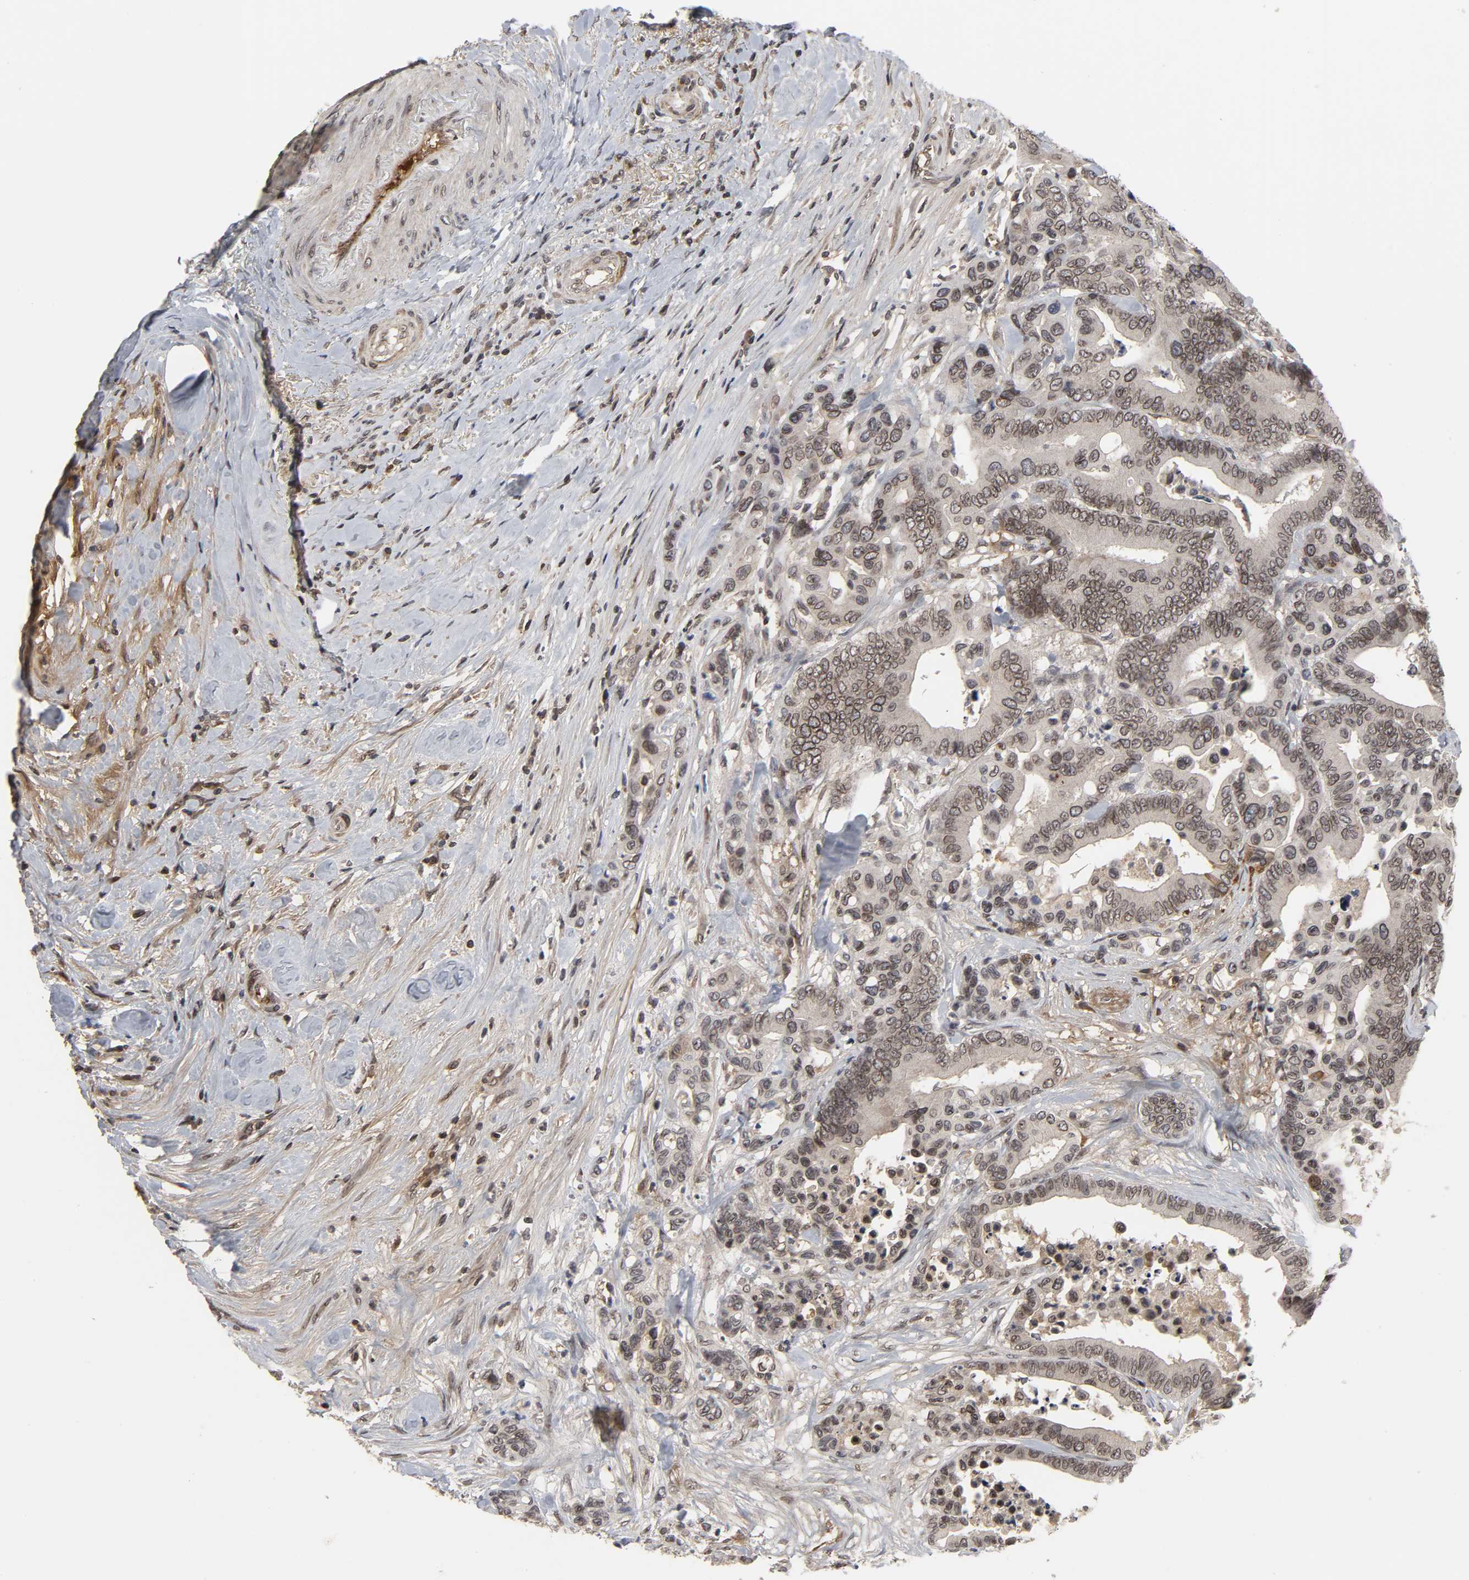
{"staining": {"intensity": "moderate", "quantity": ">75%", "location": "cytoplasmic/membranous,nuclear"}, "tissue": "colorectal cancer", "cell_type": "Tumor cells", "image_type": "cancer", "snomed": [{"axis": "morphology", "description": "Adenocarcinoma, NOS"}, {"axis": "topography", "description": "Colon"}], "caption": "Protein staining displays moderate cytoplasmic/membranous and nuclear expression in about >75% of tumor cells in colorectal adenocarcinoma. (DAB (3,3'-diaminobenzidine) IHC with brightfield microscopy, high magnification).", "gene": "CPN2", "patient": {"sex": "male", "age": 82}}